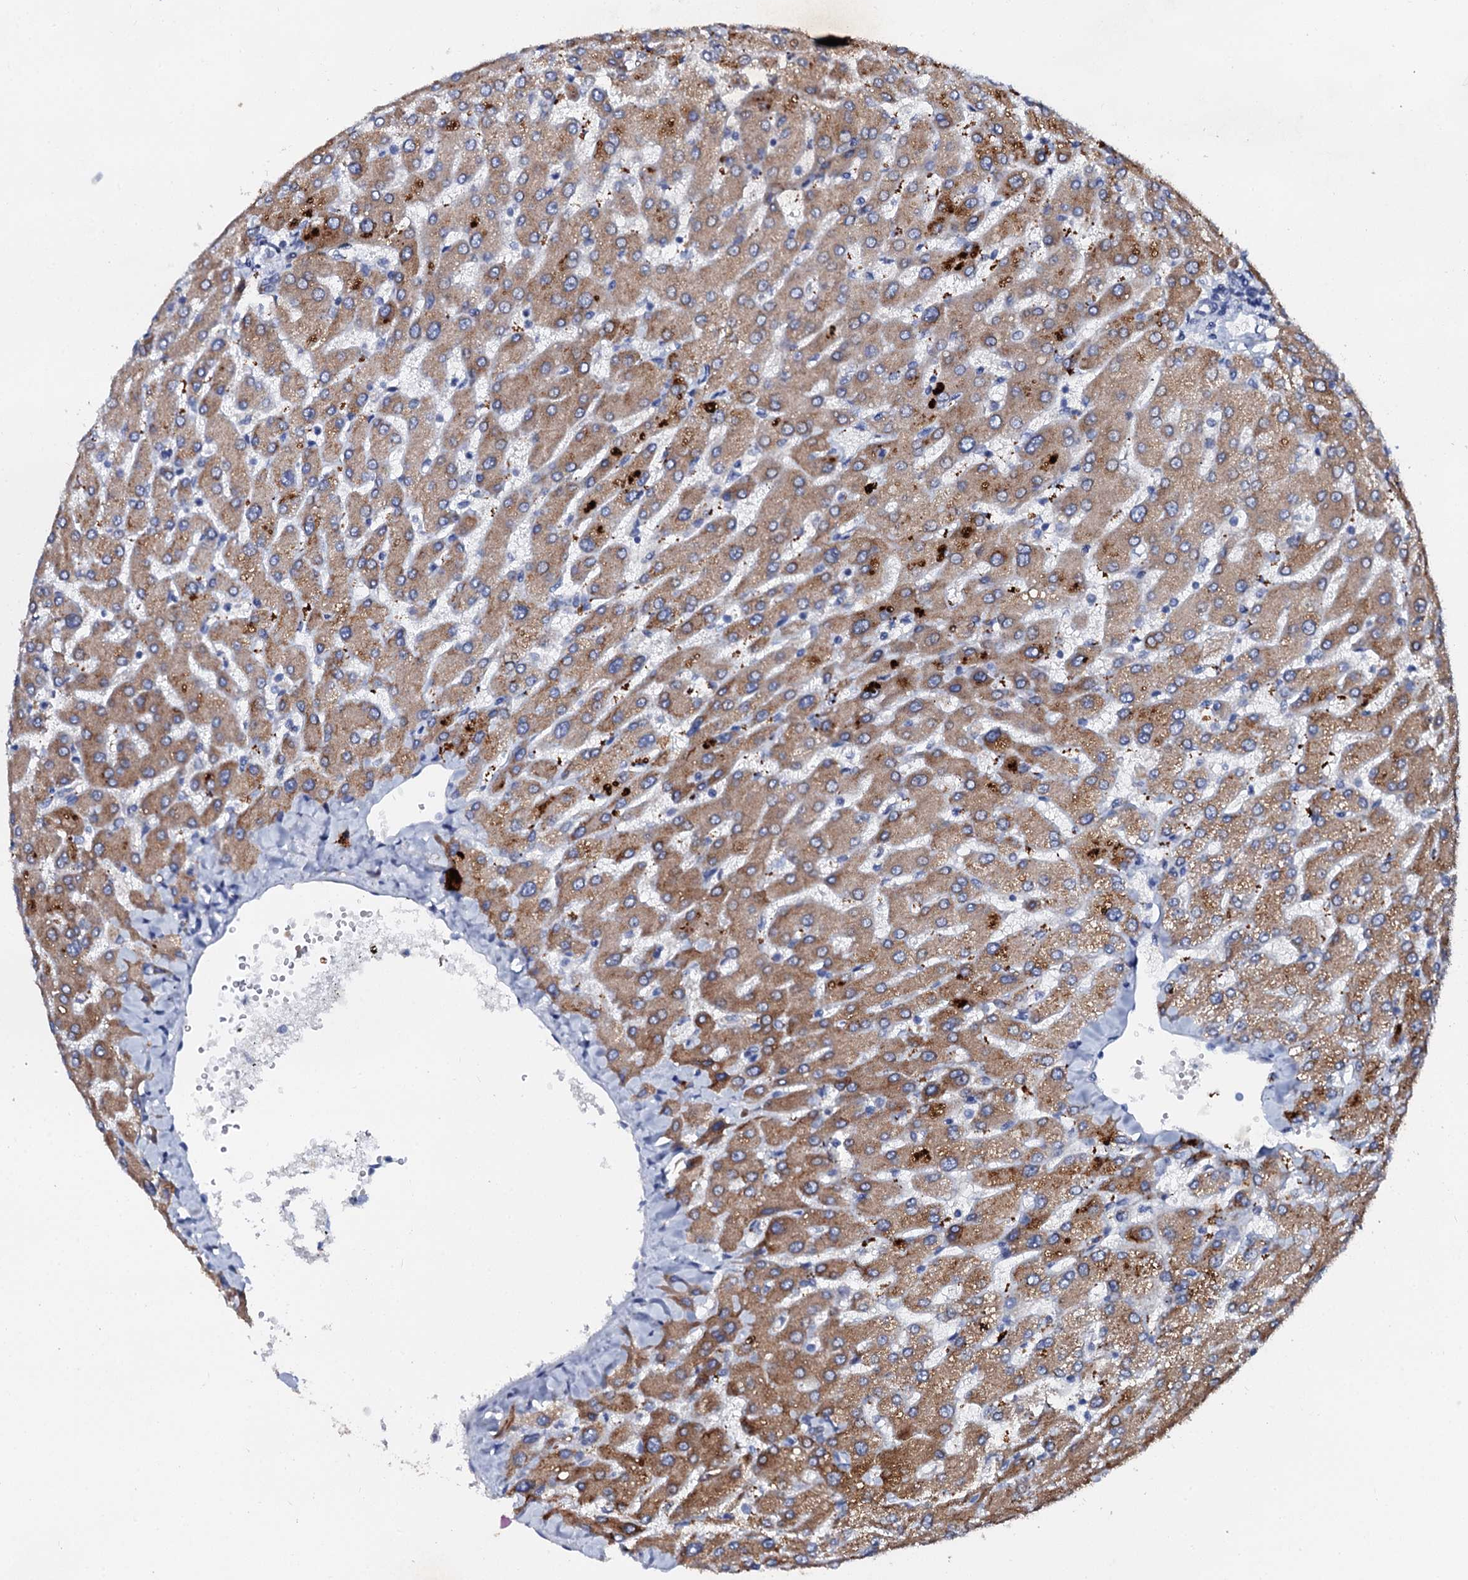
{"staining": {"intensity": "negative", "quantity": "none", "location": "none"}, "tissue": "liver", "cell_type": "Cholangiocytes", "image_type": "normal", "snomed": [{"axis": "morphology", "description": "Normal tissue, NOS"}, {"axis": "topography", "description": "Liver"}], "caption": "Image shows no significant protein expression in cholangiocytes of benign liver.", "gene": "SLC37A4", "patient": {"sex": "male", "age": 55}}